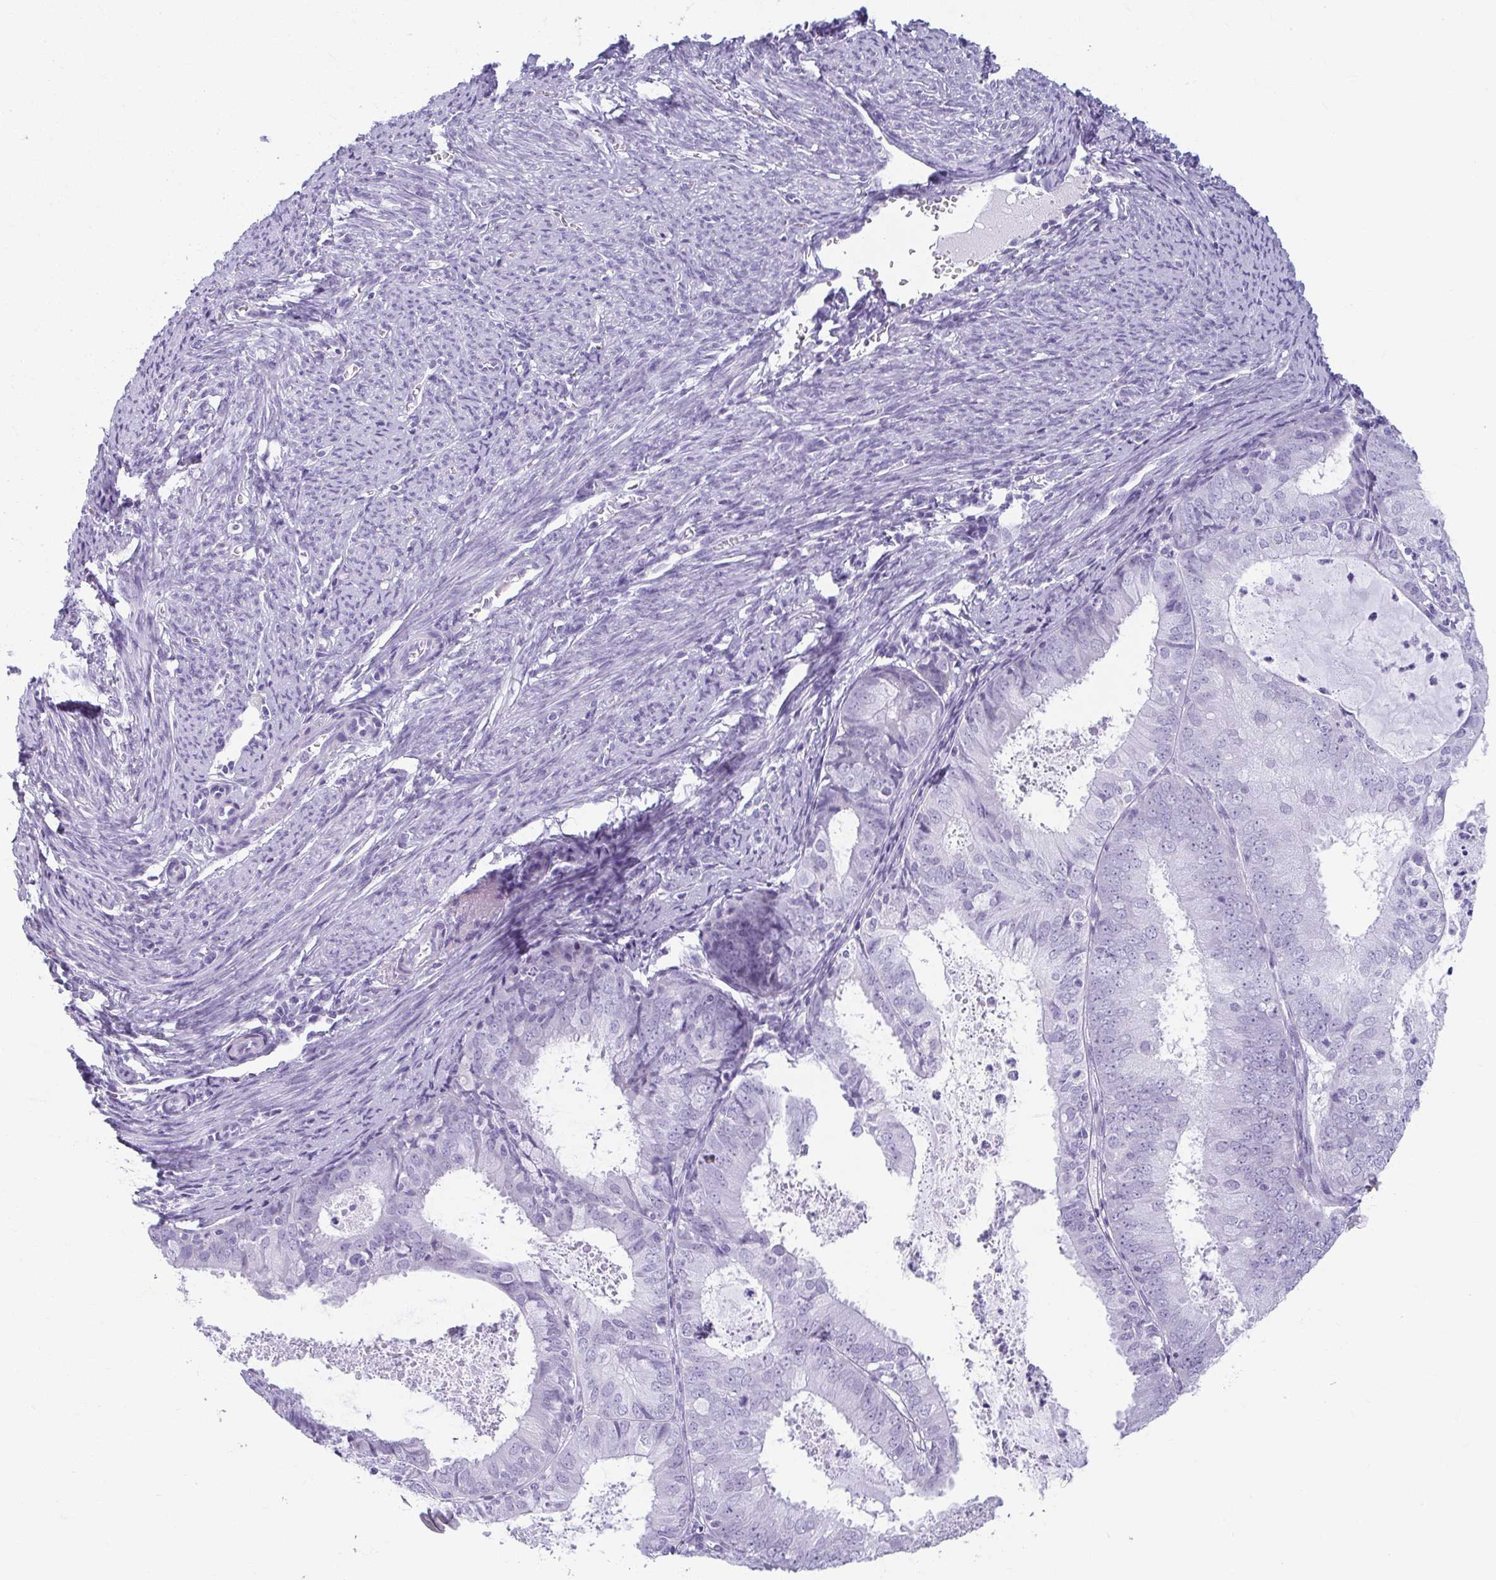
{"staining": {"intensity": "negative", "quantity": "none", "location": "none"}, "tissue": "endometrial cancer", "cell_type": "Tumor cells", "image_type": "cancer", "snomed": [{"axis": "morphology", "description": "Adenocarcinoma, NOS"}, {"axis": "topography", "description": "Endometrium"}], "caption": "This is an immunohistochemistry (IHC) histopathology image of endometrial cancer (adenocarcinoma). There is no staining in tumor cells.", "gene": "MOBP", "patient": {"sex": "female", "age": 57}}